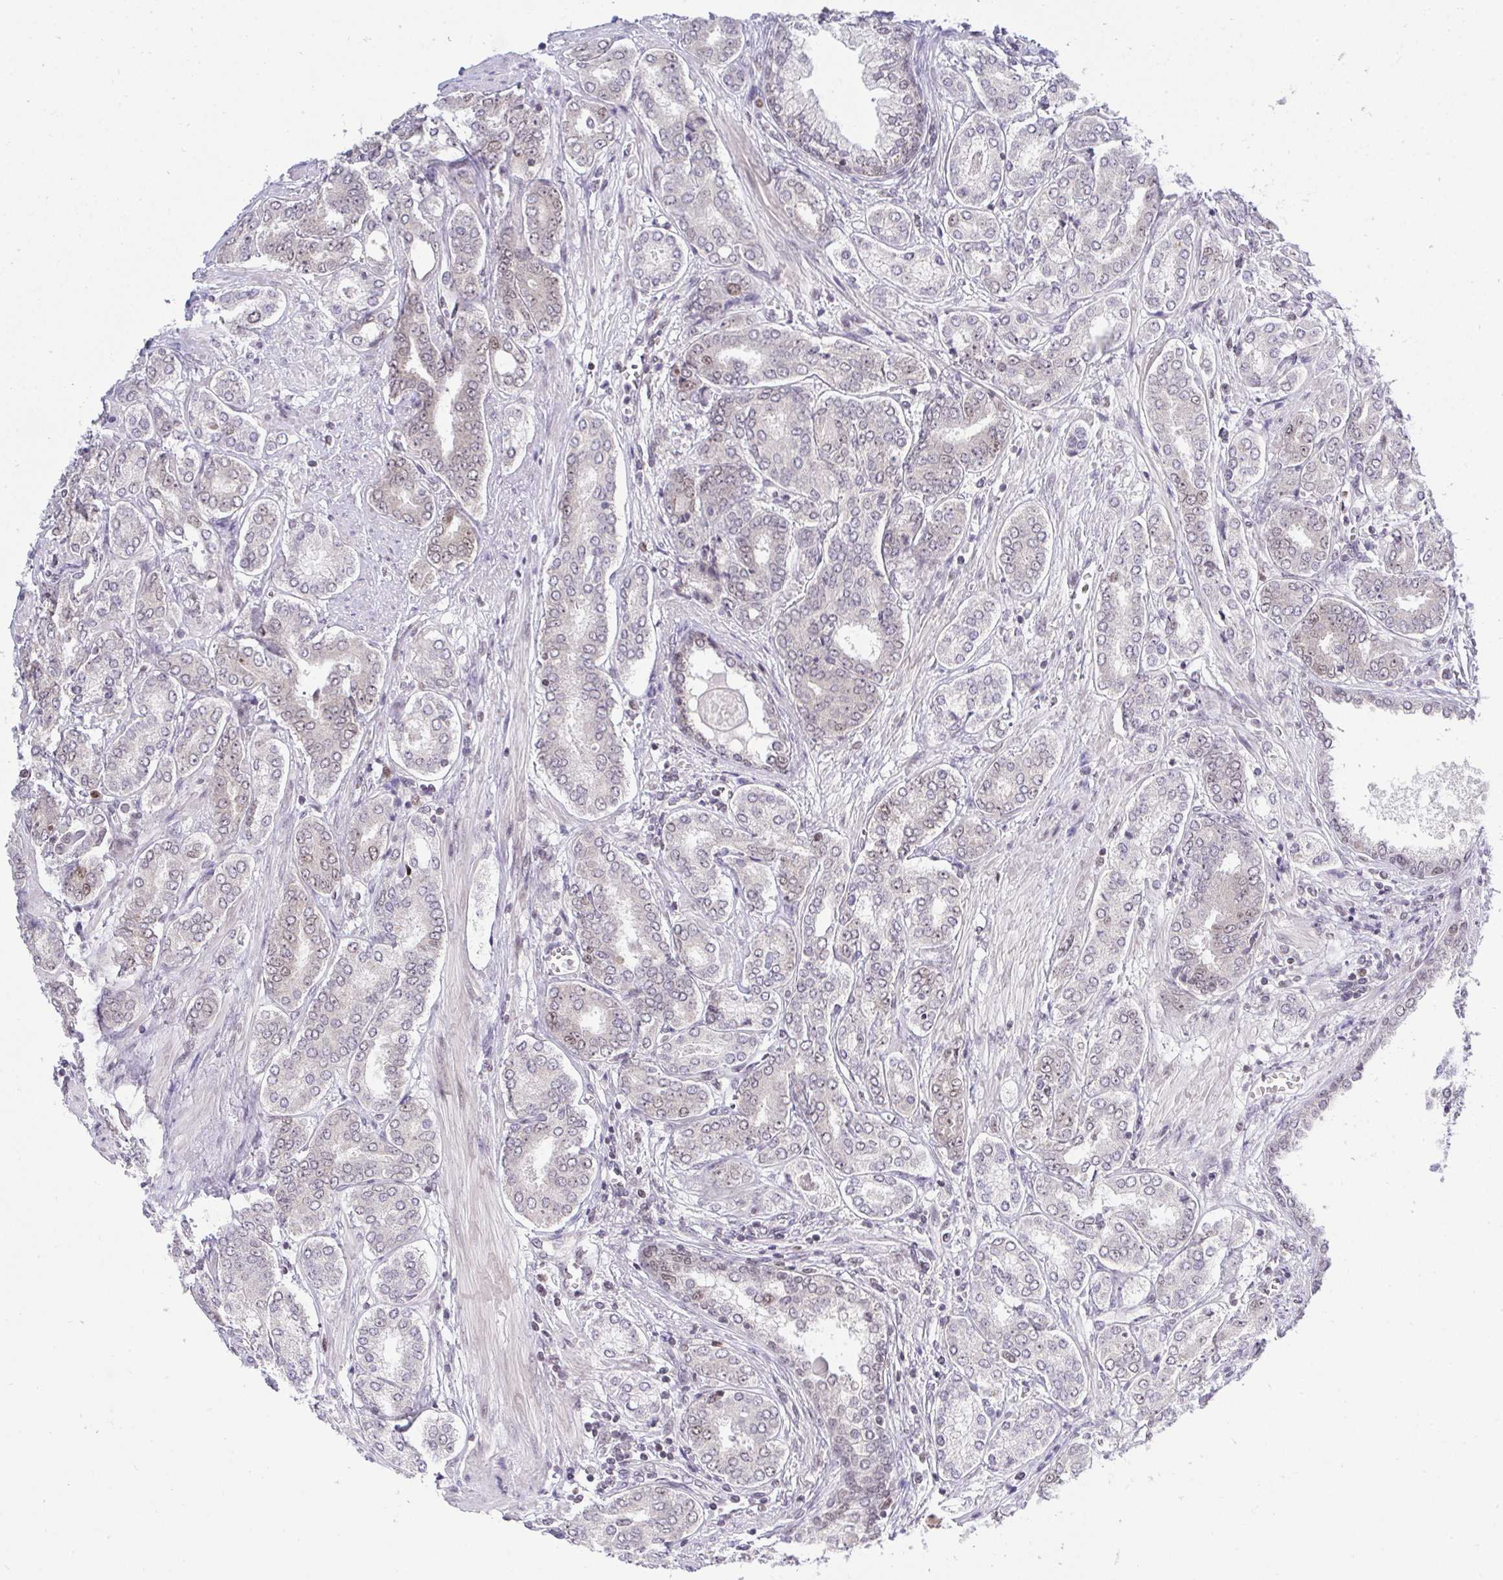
{"staining": {"intensity": "weak", "quantity": "25%-75%", "location": "nuclear"}, "tissue": "prostate cancer", "cell_type": "Tumor cells", "image_type": "cancer", "snomed": [{"axis": "morphology", "description": "Adenocarcinoma, High grade"}, {"axis": "topography", "description": "Prostate"}], "caption": "Immunohistochemical staining of prostate cancer shows low levels of weak nuclear positivity in approximately 25%-75% of tumor cells.", "gene": "RFC4", "patient": {"sex": "male", "age": 72}}